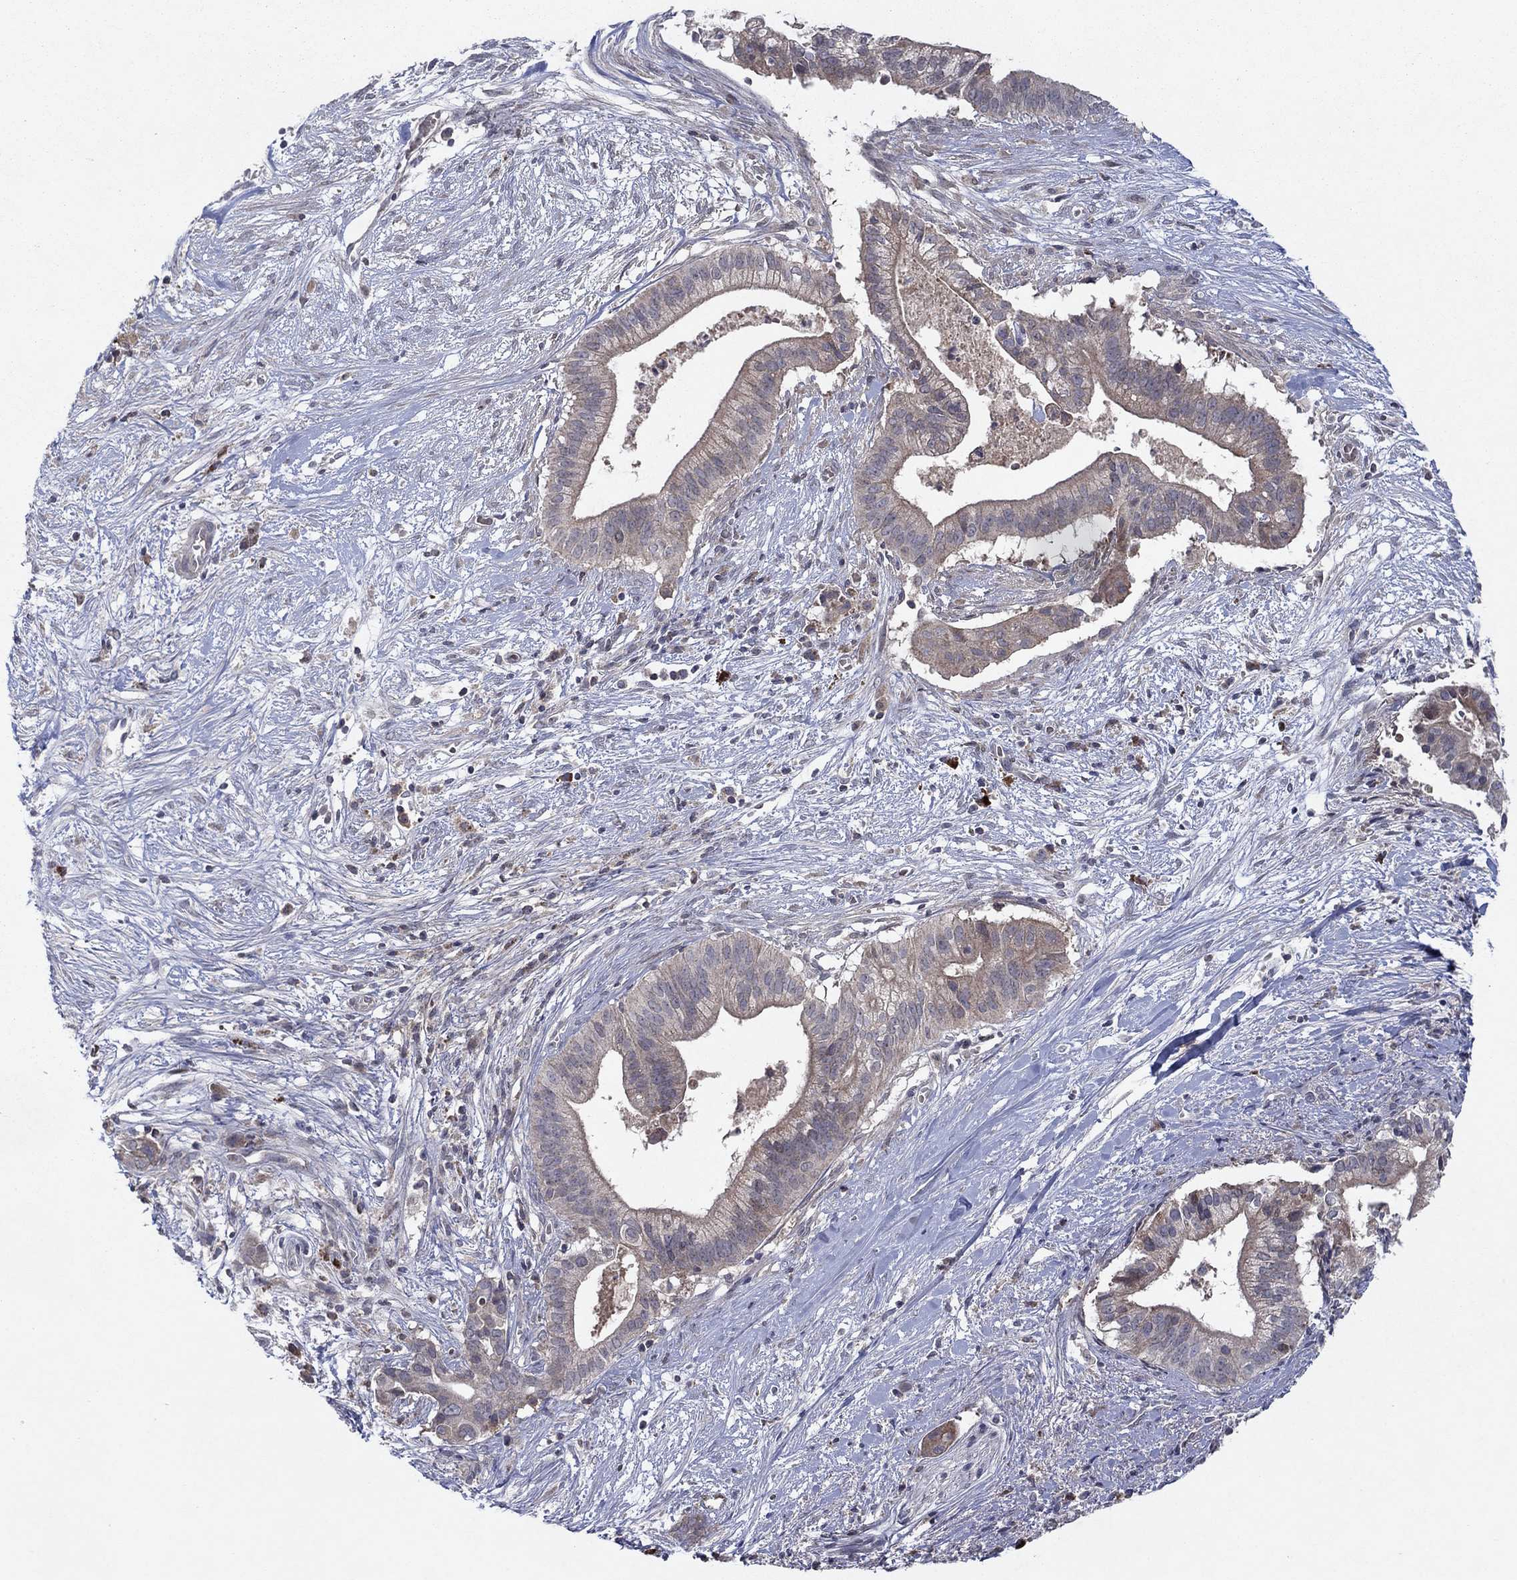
{"staining": {"intensity": "weak", "quantity": "25%-75%", "location": "cytoplasmic/membranous"}, "tissue": "pancreatic cancer", "cell_type": "Tumor cells", "image_type": "cancer", "snomed": [{"axis": "morphology", "description": "Adenocarcinoma, NOS"}, {"axis": "topography", "description": "Pancreas"}], "caption": "A brown stain labels weak cytoplasmic/membranous staining of a protein in human adenocarcinoma (pancreatic) tumor cells.", "gene": "IL4", "patient": {"sex": "male", "age": 61}}